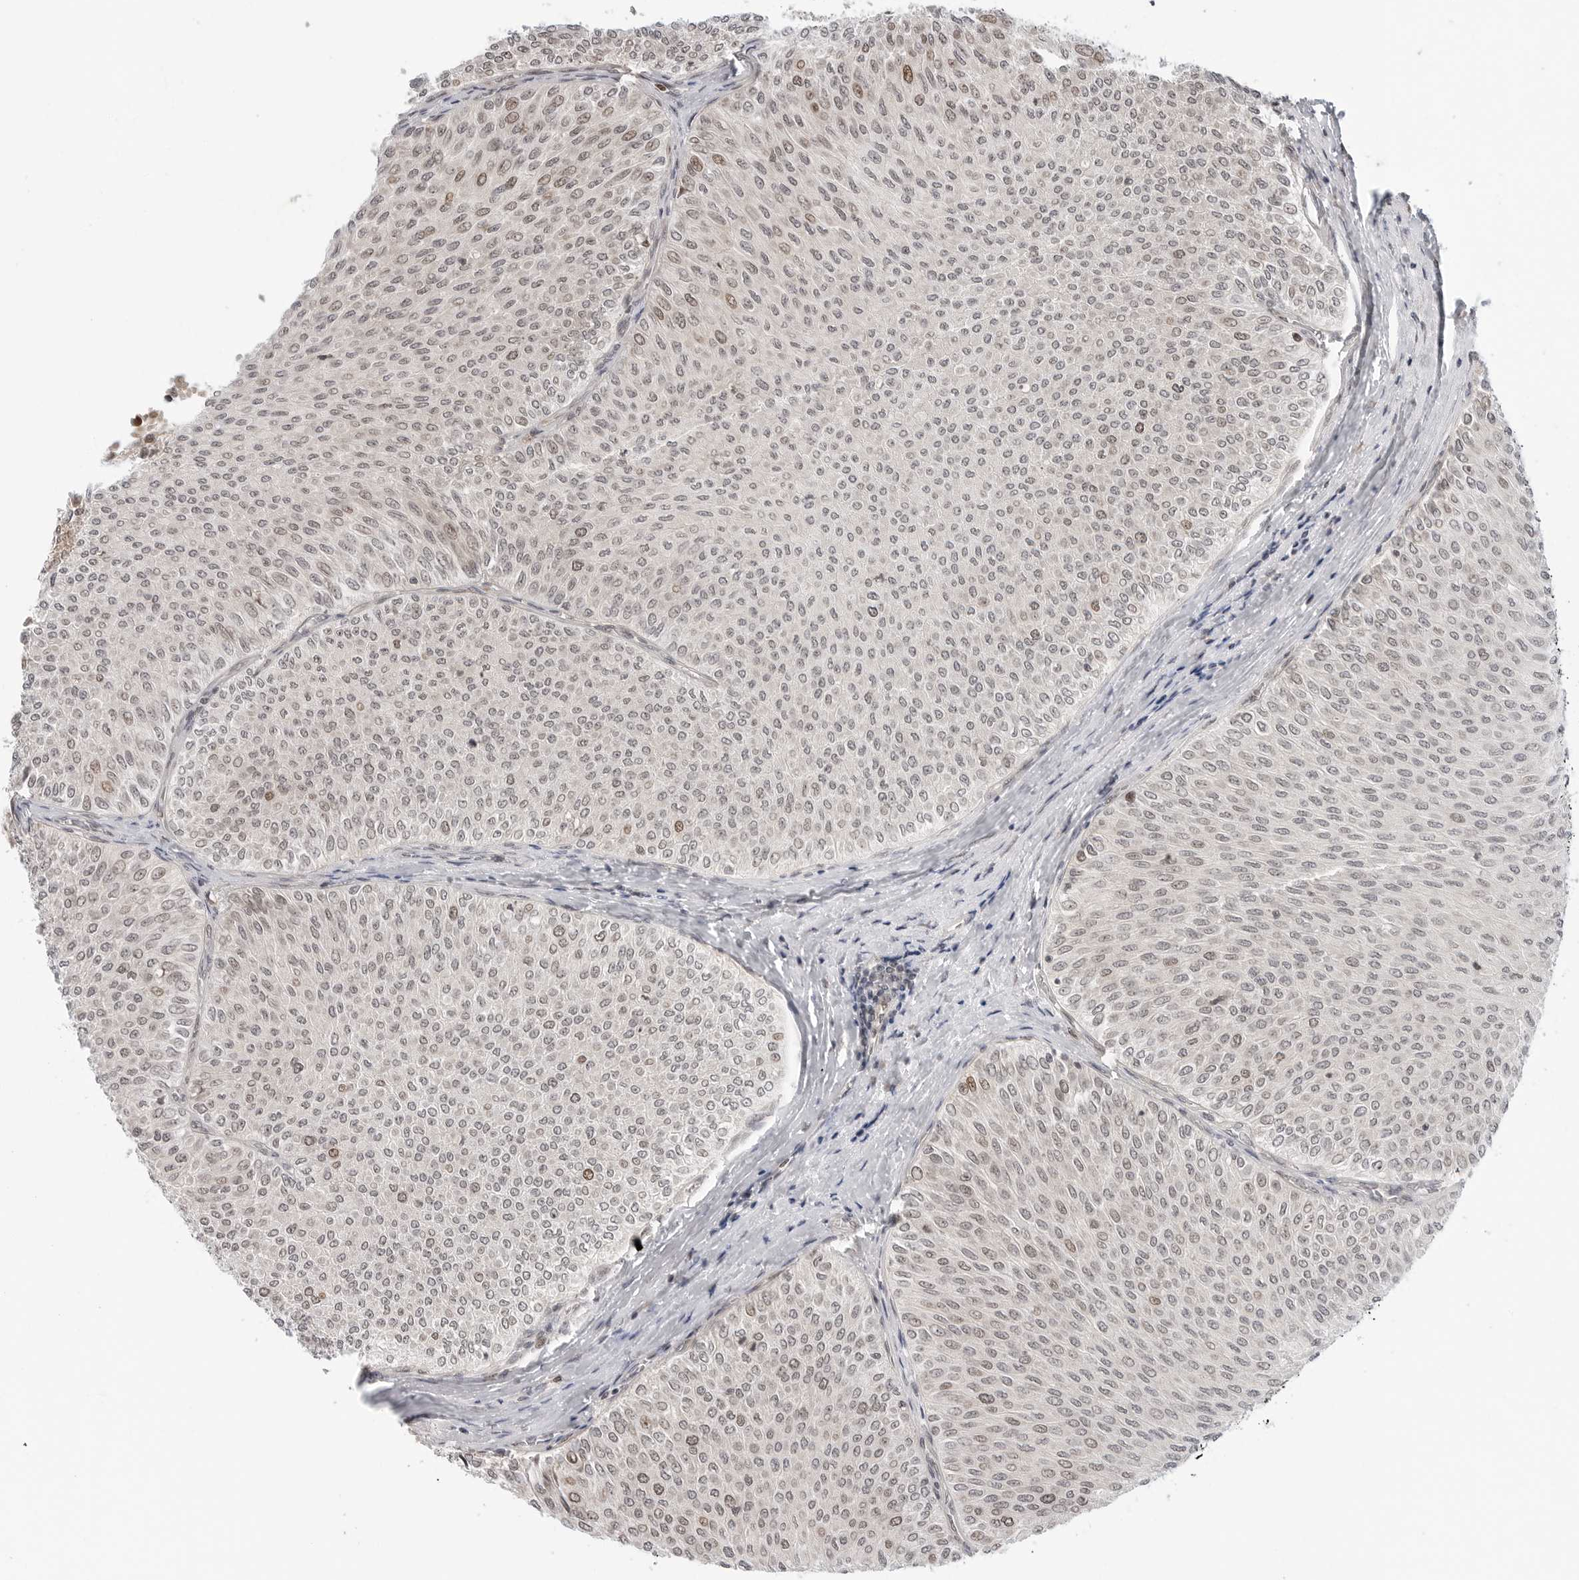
{"staining": {"intensity": "weak", "quantity": "25%-75%", "location": "nuclear"}, "tissue": "urothelial cancer", "cell_type": "Tumor cells", "image_type": "cancer", "snomed": [{"axis": "morphology", "description": "Urothelial carcinoma, Low grade"}, {"axis": "topography", "description": "Urinary bladder"}], "caption": "High-power microscopy captured an IHC image of low-grade urothelial carcinoma, revealing weak nuclear expression in about 25%-75% of tumor cells. (IHC, brightfield microscopy, high magnification).", "gene": "TIPRL", "patient": {"sex": "male", "age": 78}}